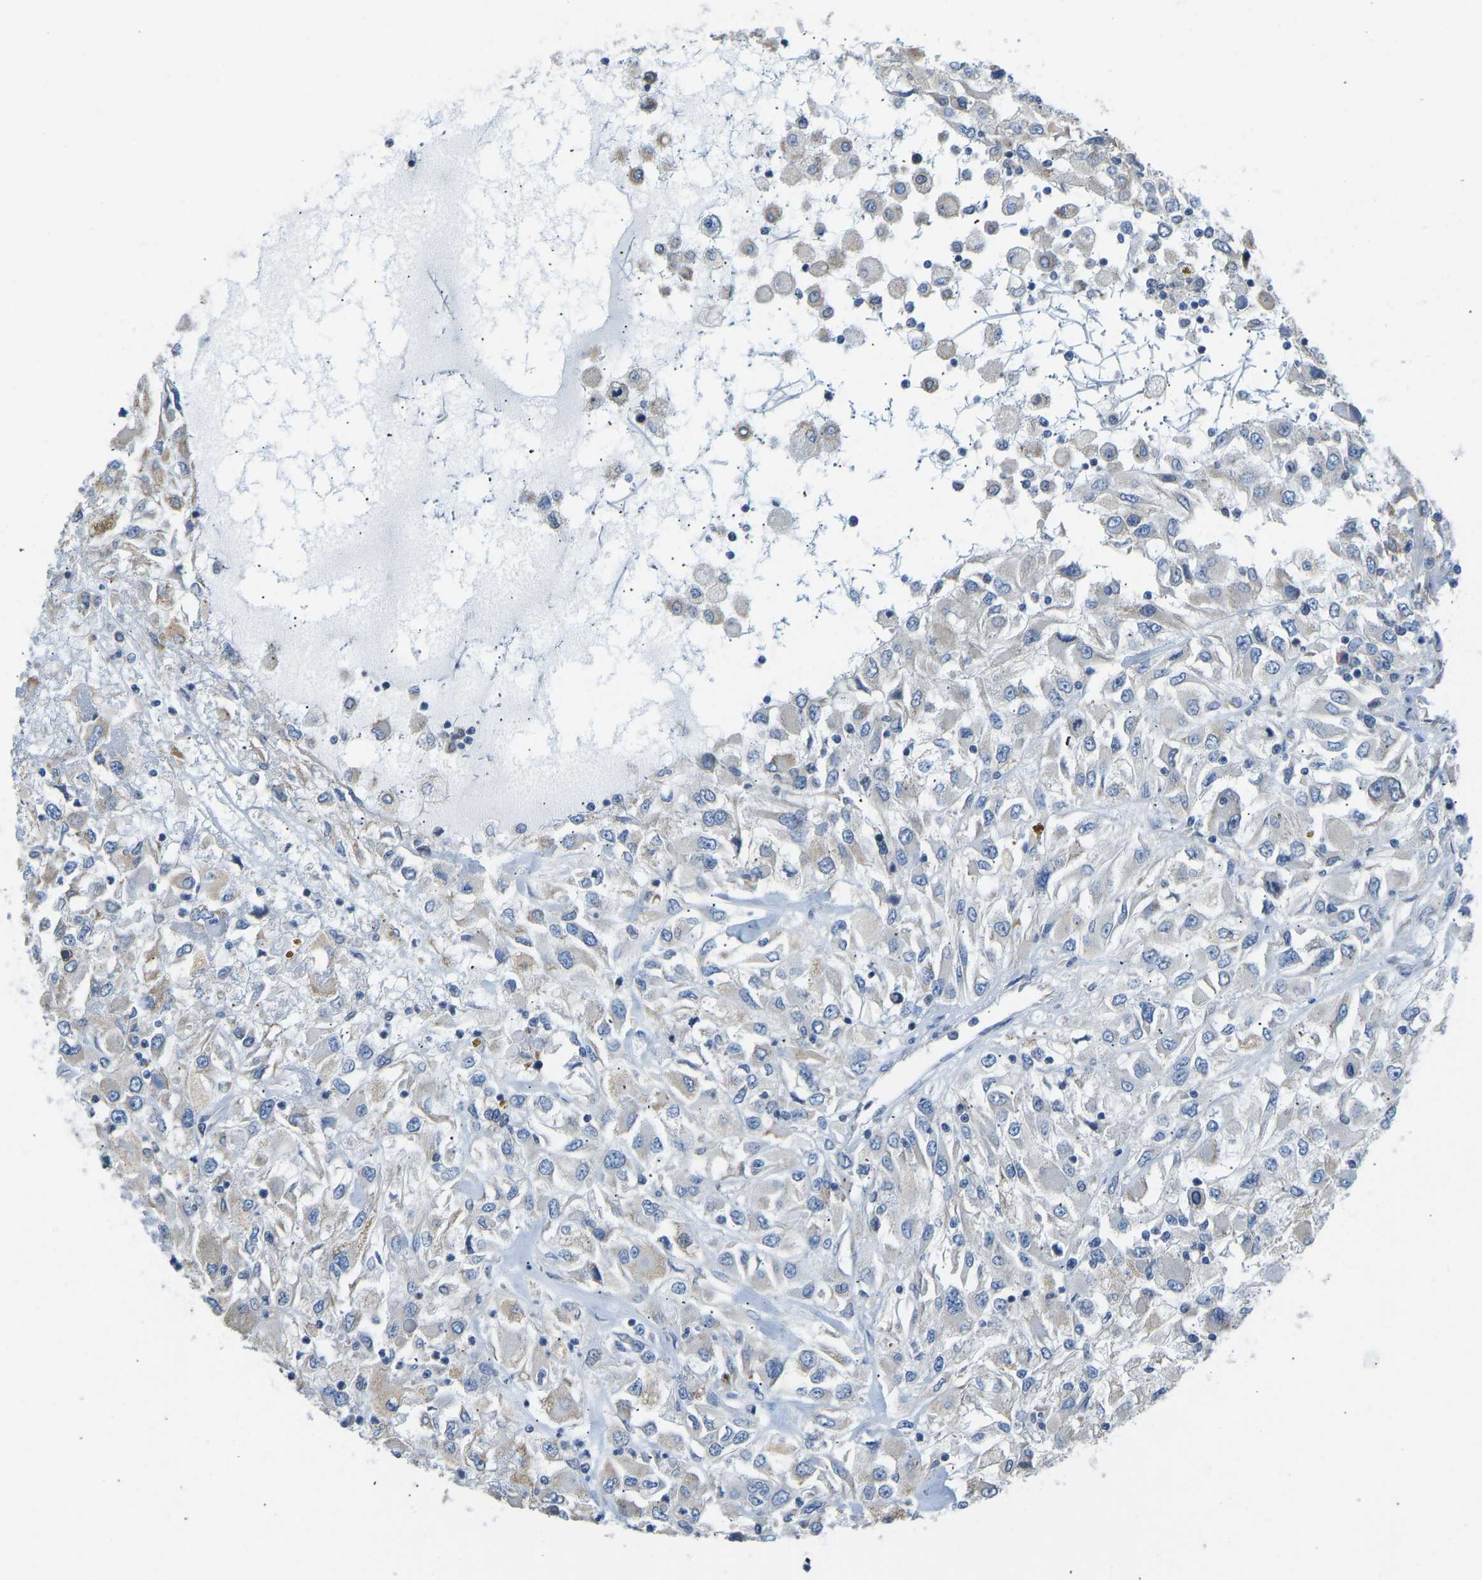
{"staining": {"intensity": "negative", "quantity": "none", "location": "none"}, "tissue": "renal cancer", "cell_type": "Tumor cells", "image_type": "cancer", "snomed": [{"axis": "morphology", "description": "Adenocarcinoma, NOS"}, {"axis": "topography", "description": "Kidney"}], "caption": "Photomicrograph shows no protein positivity in tumor cells of renal cancer tissue. Brightfield microscopy of immunohistochemistry stained with DAB (3,3'-diaminobenzidine) (brown) and hematoxylin (blue), captured at high magnification.", "gene": "VRK1", "patient": {"sex": "female", "age": 52}}